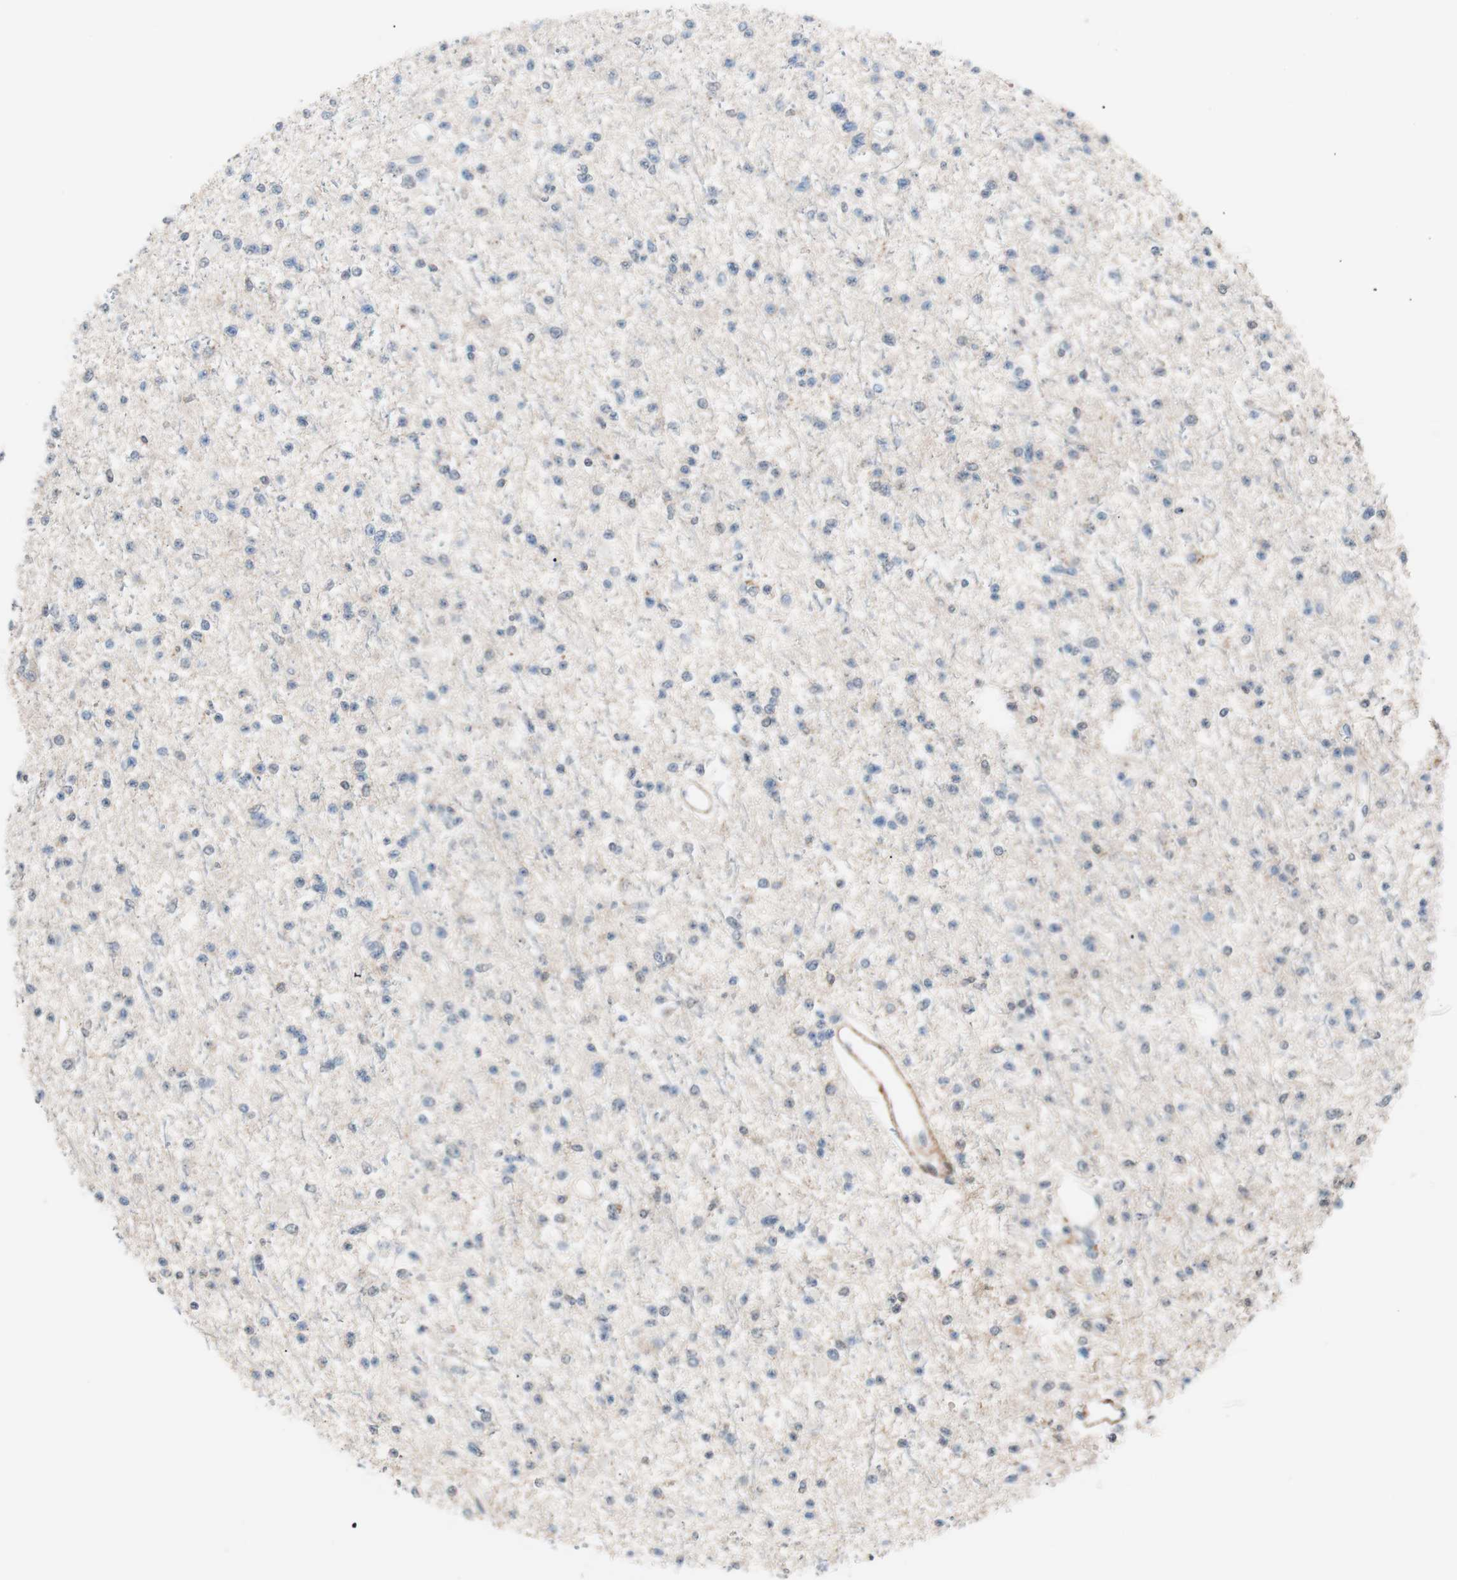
{"staining": {"intensity": "negative", "quantity": "none", "location": "none"}, "tissue": "glioma", "cell_type": "Tumor cells", "image_type": "cancer", "snomed": [{"axis": "morphology", "description": "Glioma, malignant, Low grade"}, {"axis": "topography", "description": "Brain"}], "caption": "High magnification brightfield microscopy of low-grade glioma (malignant) stained with DAB (brown) and counterstained with hematoxylin (blue): tumor cells show no significant positivity.", "gene": "LITAF", "patient": {"sex": "female", "age": 22}}